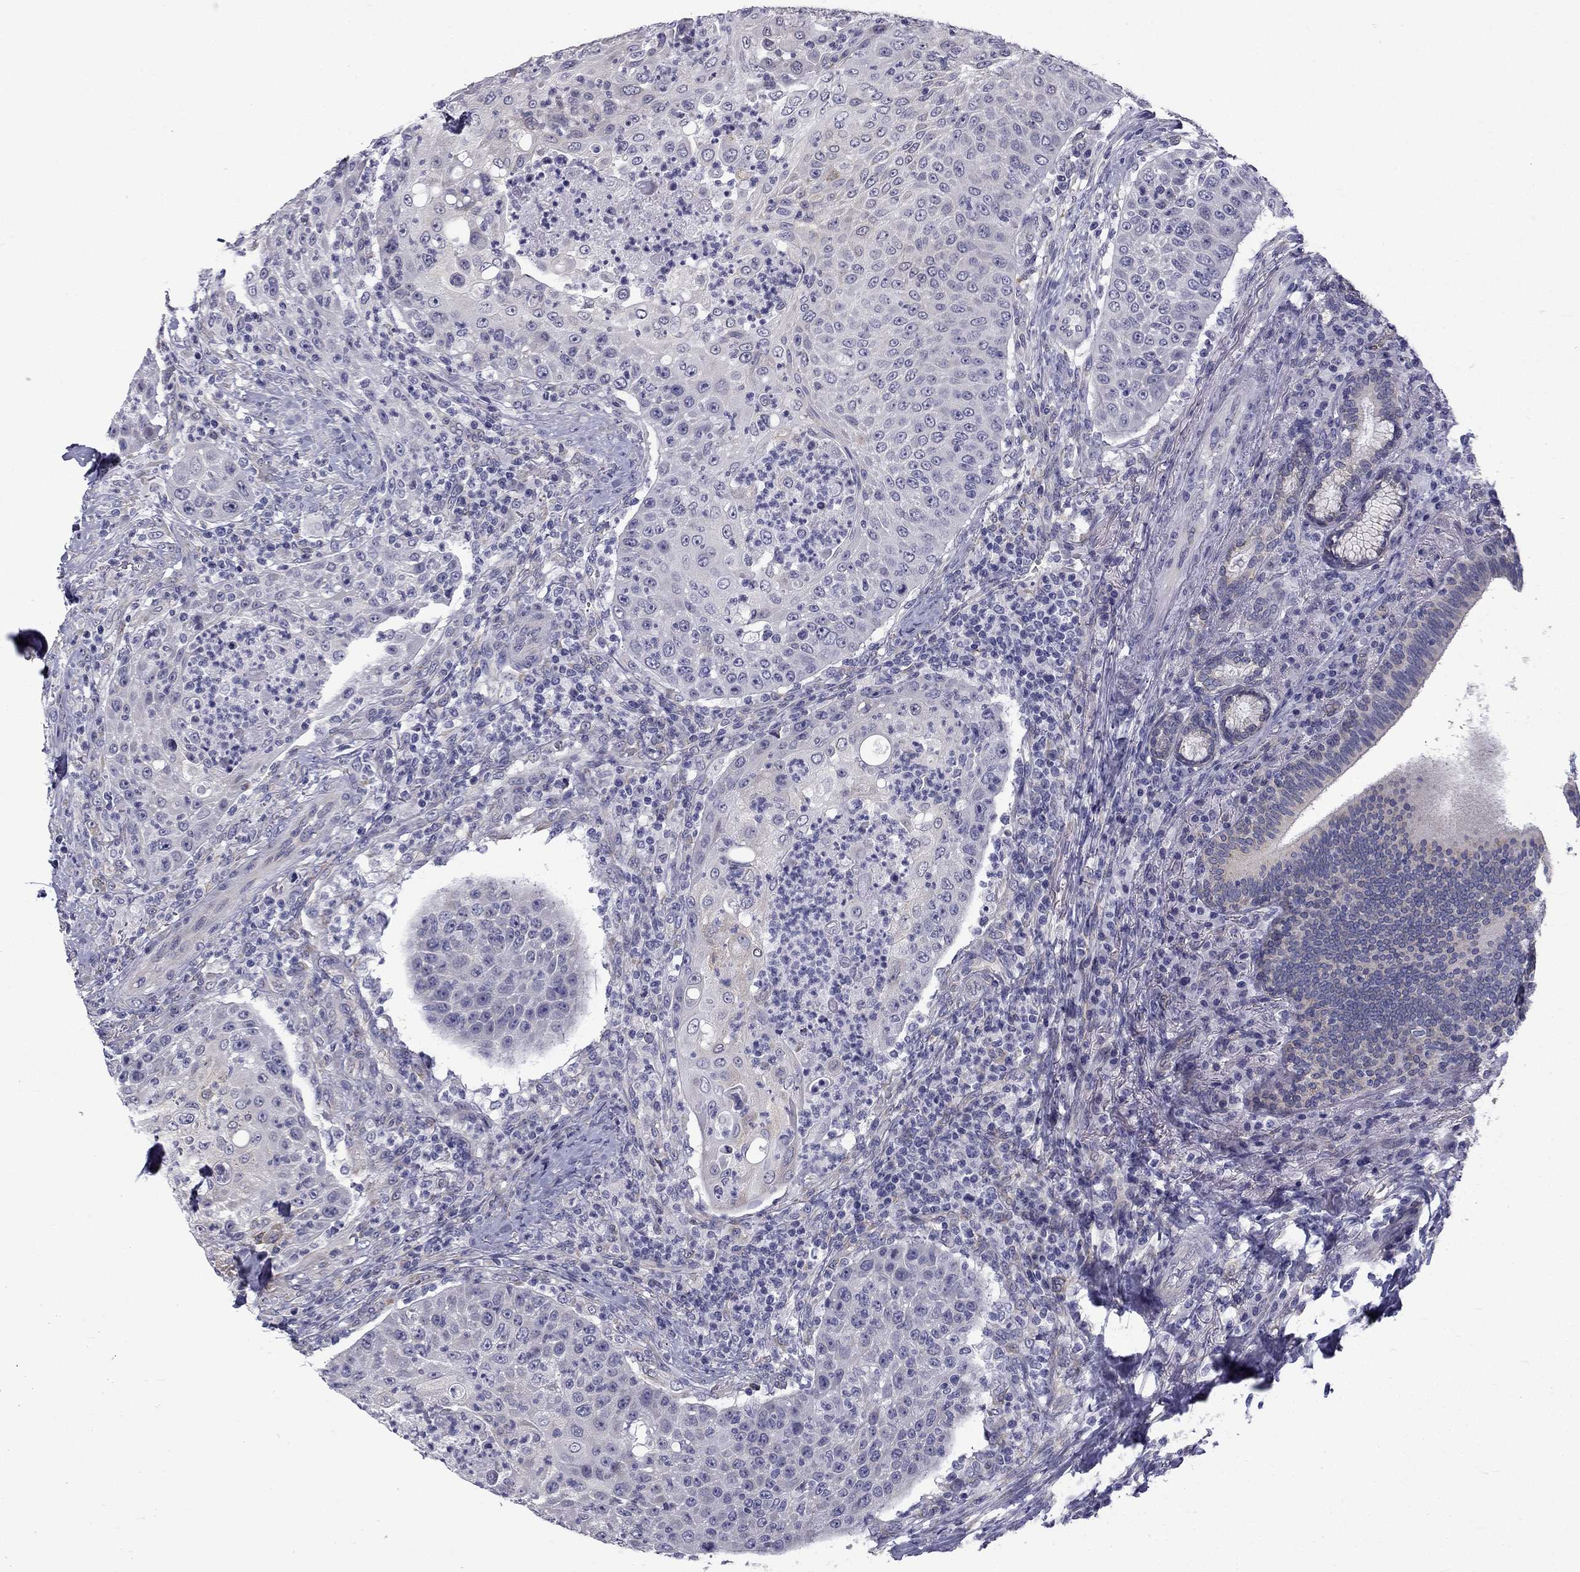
{"staining": {"intensity": "negative", "quantity": "none", "location": "none"}, "tissue": "head and neck cancer", "cell_type": "Tumor cells", "image_type": "cancer", "snomed": [{"axis": "morphology", "description": "Squamous cell carcinoma, NOS"}, {"axis": "topography", "description": "Head-Neck"}], "caption": "A micrograph of squamous cell carcinoma (head and neck) stained for a protein shows no brown staining in tumor cells.", "gene": "CCDC40", "patient": {"sex": "male", "age": 69}}